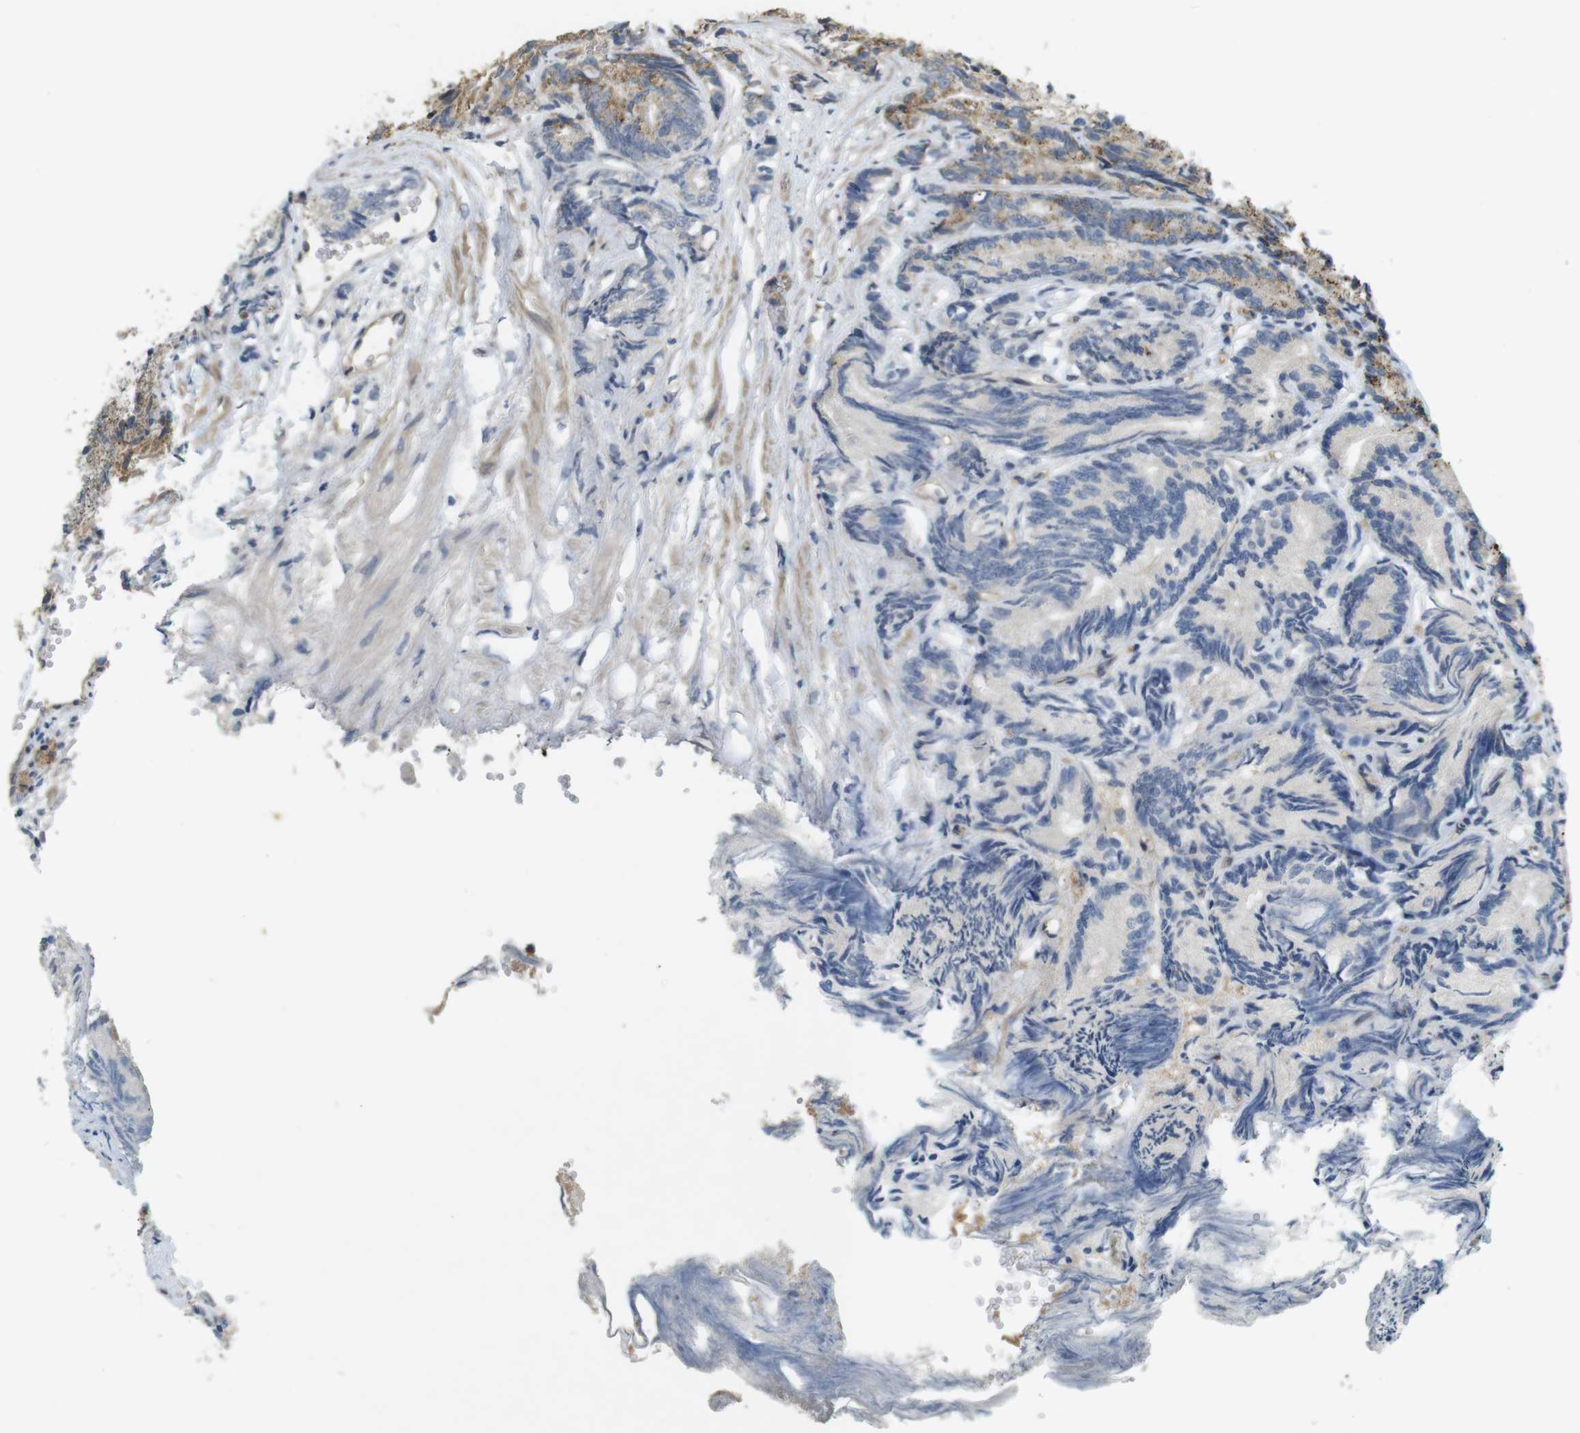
{"staining": {"intensity": "moderate", "quantity": ">75%", "location": "cytoplasmic/membranous"}, "tissue": "prostate cancer", "cell_type": "Tumor cells", "image_type": "cancer", "snomed": [{"axis": "morphology", "description": "Adenocarcinoma, Low grade"}, {"axis": "topography", "description": "Prostate"}], "caption": "Human prostate cancer stained with a brown dye exhibits moderate cytoplasmic/membranous positive expression in about >75% of tumor cells.", "gene": "CLTC", "patient": {"sex": "male", "age": 89}}